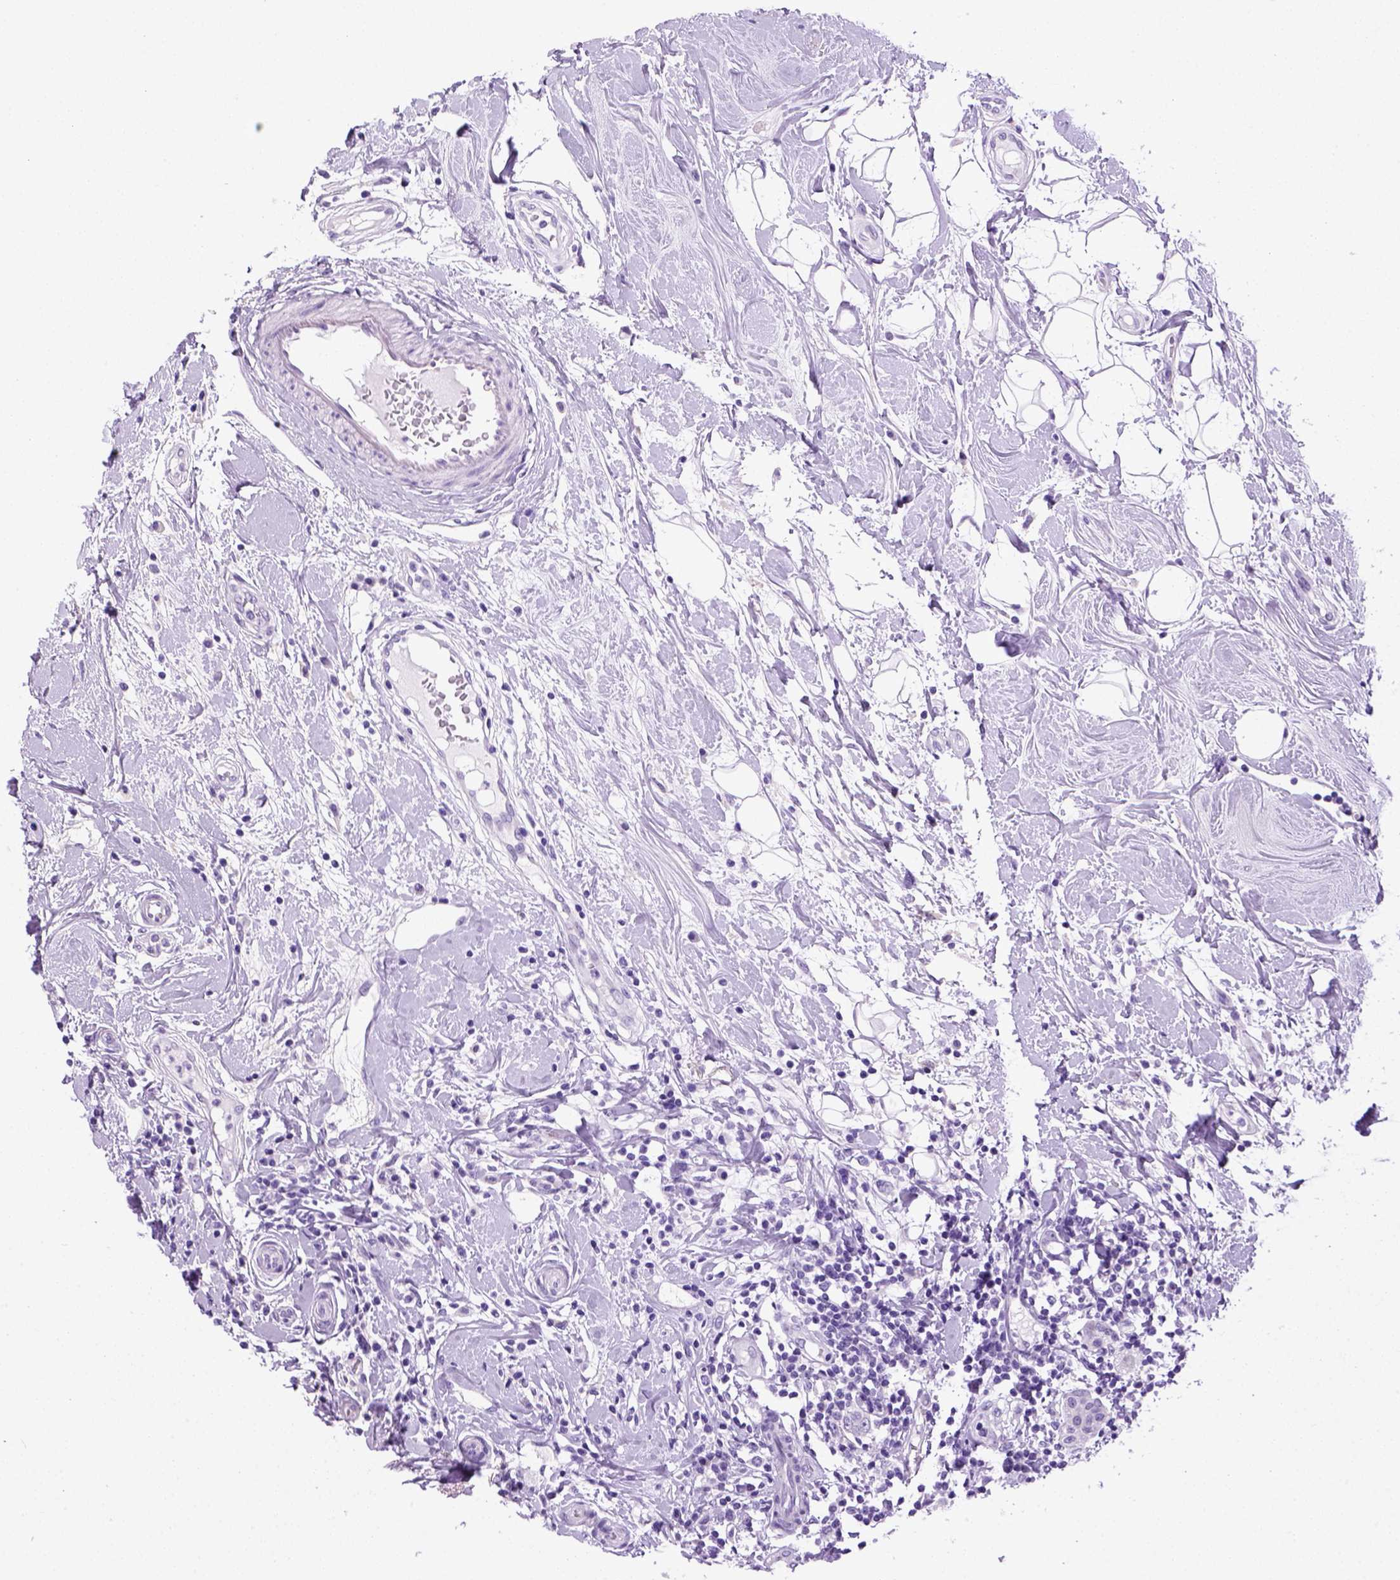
{"staining": {"intensity": "negative", "quantity": "none", "location": "none"}, "tissue": "breast cancer", "cell_type": "Tumor cells", "image_type": "cancer", "snomed": [{"axis": "morphology", "description": "Duct carcinoma"}, {"axis": "topography", "description": "Breast"}], "caption": "Breast cancer was stained to show a protein in brown. There is no significant positivity in tumor cells.", "gene": "SGCG", "patient": {"sex": "female", "age": 27}}